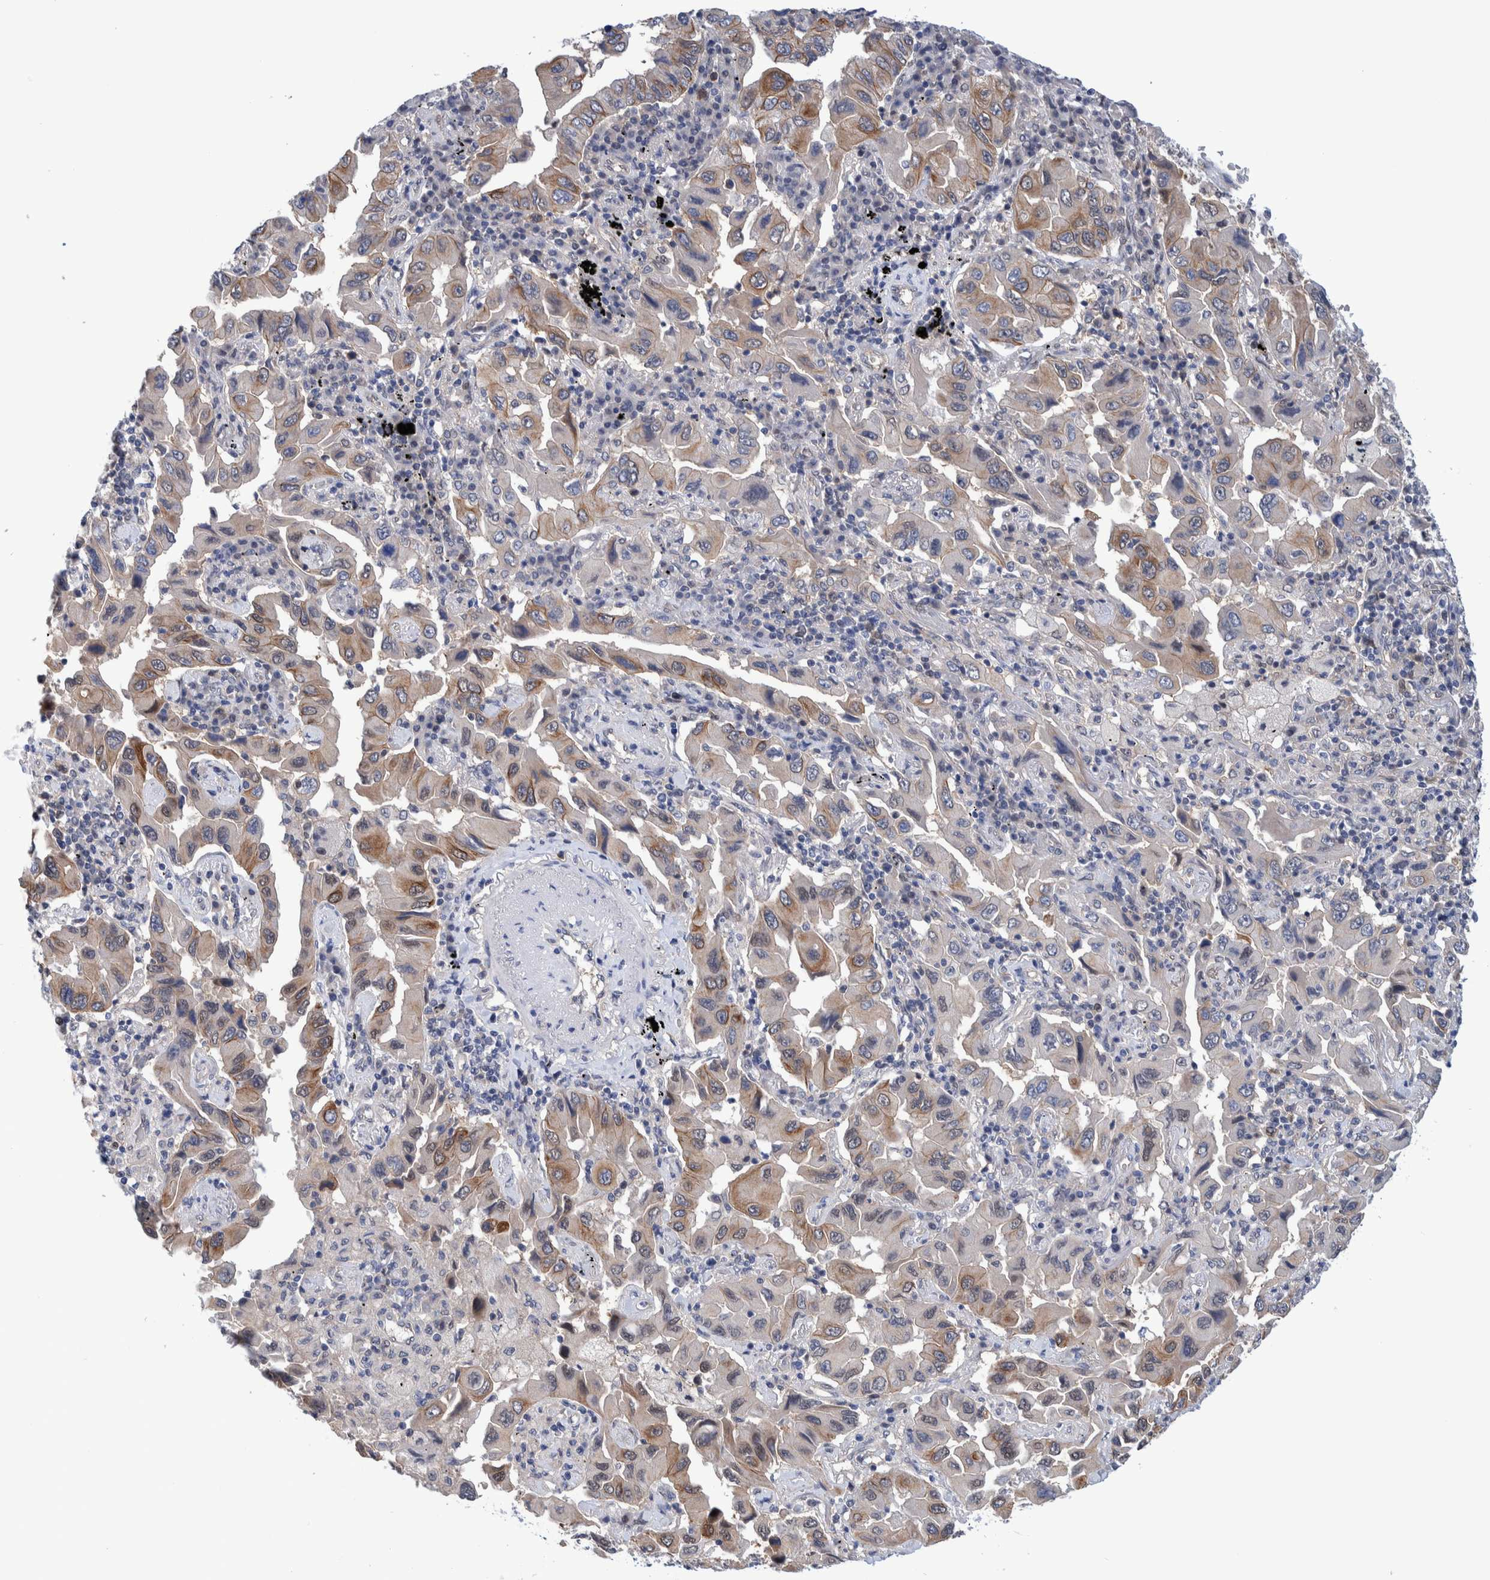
{"staining": {"intensity": "moderate", "quantity": "25%-75%", "location": "cytoplasmic/membranous"}, "tissue": "lung cancer", "cell_type": "Tumor cells", "image_type": "cancer", "snomed": [{"axis": "morphology", "description": "Adenocarcinoma, NOS"}, {"axis": "topography", "description": "Lung"}], "caption": "Immunohistochemistry of lung adenocarcinoma displays medium levels of moderate cytoplasmic/membranous expression in about 25%-75% of tumor cells. (DAB (3,3'-diaminobenzidine) = brown stain, brightfield microscopy at high magnification).", "gene": "PFAS", "patient": {"sex": "female", "age": 65}}